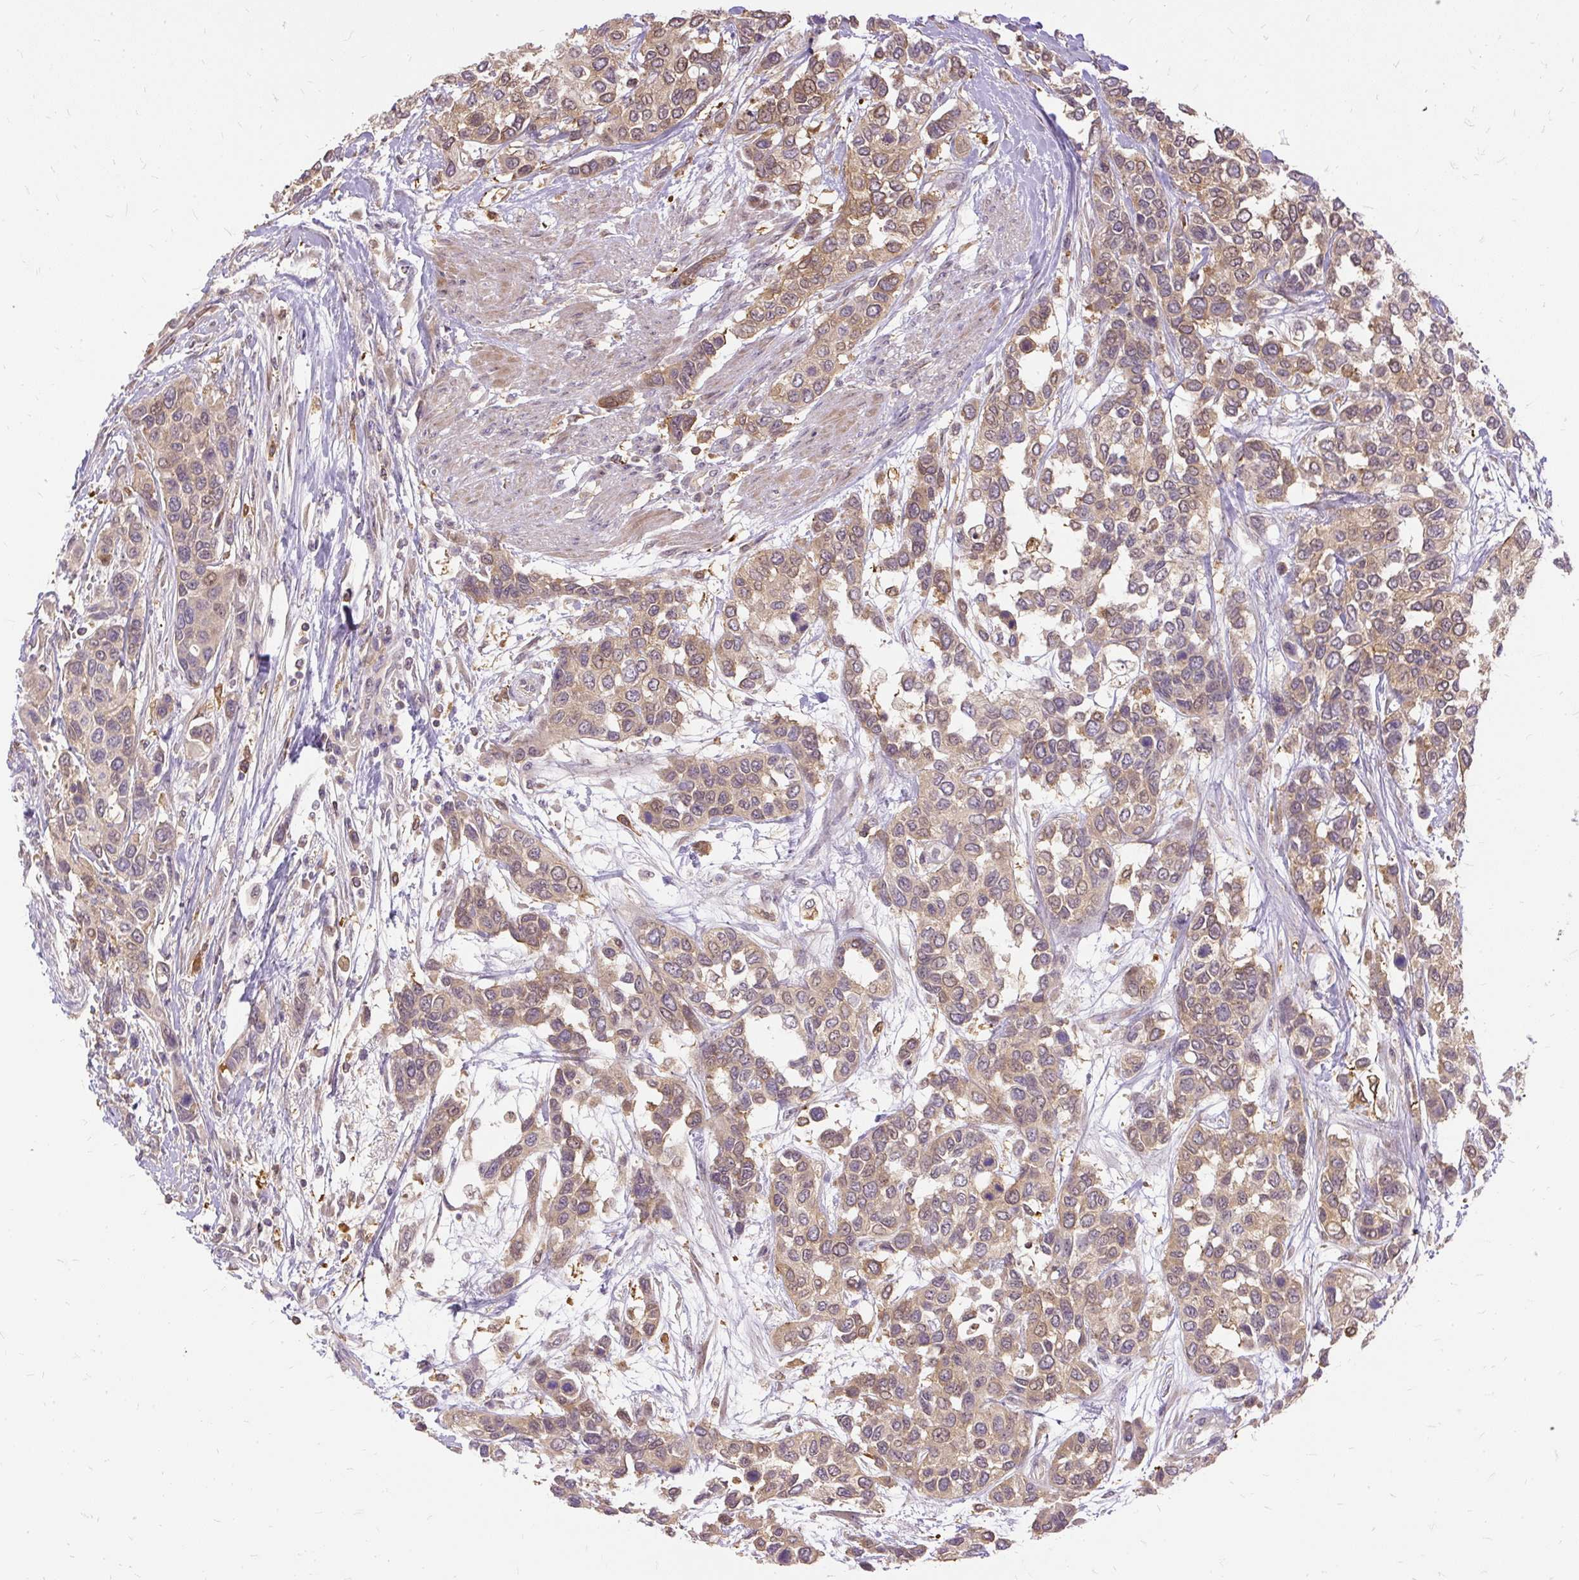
{"staining": {"intensity": "weak", "quantity": ">75%", "location": "cytoplasmic/membranous,nuclear"}, "tissue": "urothelial cancer", "cell_type": "Tumor cells", "image_type": "cancer", "snomed": [{"axis": "morphology", "description": "Normal tissue, NOS"}, {"axis": "morphology", "description": "Urothelial carcinoma, High grade"}, {"axis": "topography", "description": "Vascular tissue"}, {"axis": "topography", "description": "Urinary bladder"}], "caption": "Immunohistochemical staining of urothelial carcinoma (high-grade) reveals low levels of weak cytoplasmic/membranous and nuclear protein staining in about >75% of tumor cells.", "gene": "AP5S1", "patient": {"sex": "female", "age": 56}}